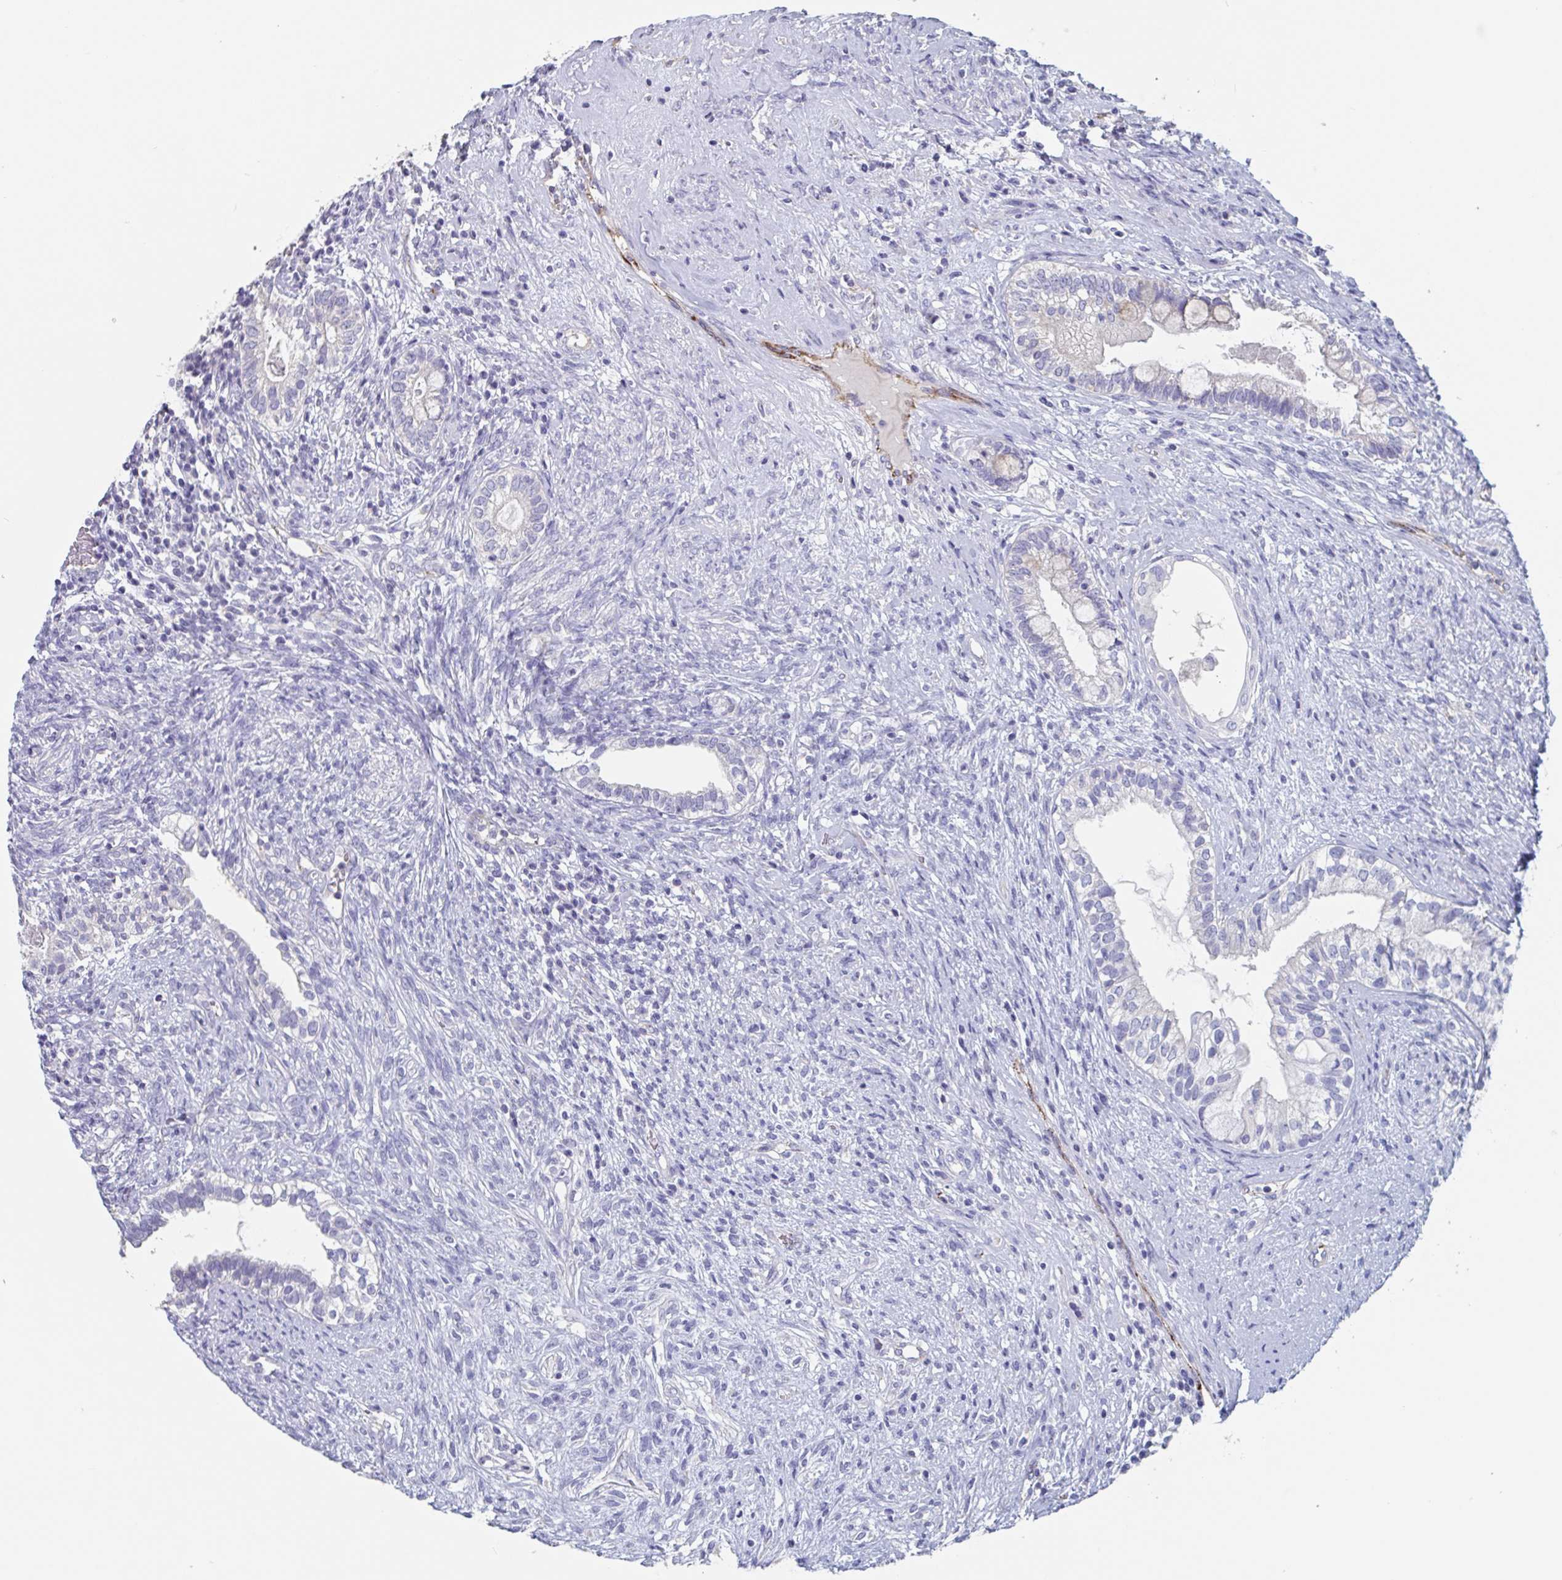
{"staining": {"intensity": "negative", "quantity": "none", "location": "none"}, "tissue": "testis cancer", "cell_type": "Tumor cells", "image_type": "cancer", "snomed": [{"axis": "morphology", "description": "Seminoma, NOS"}, {"axis": "morphology", "description": "Carcinoma, Embryonal, NOS"}, {"axis": "topography", "description": "Testis"}], "caption": "This is an immunohistochemistry (IHC) image of human testis cancer (seminoma). There is no positivity in tumor cells.", "gene": "ABHD16A", "patient": {"sex": "male", "age": 41}}